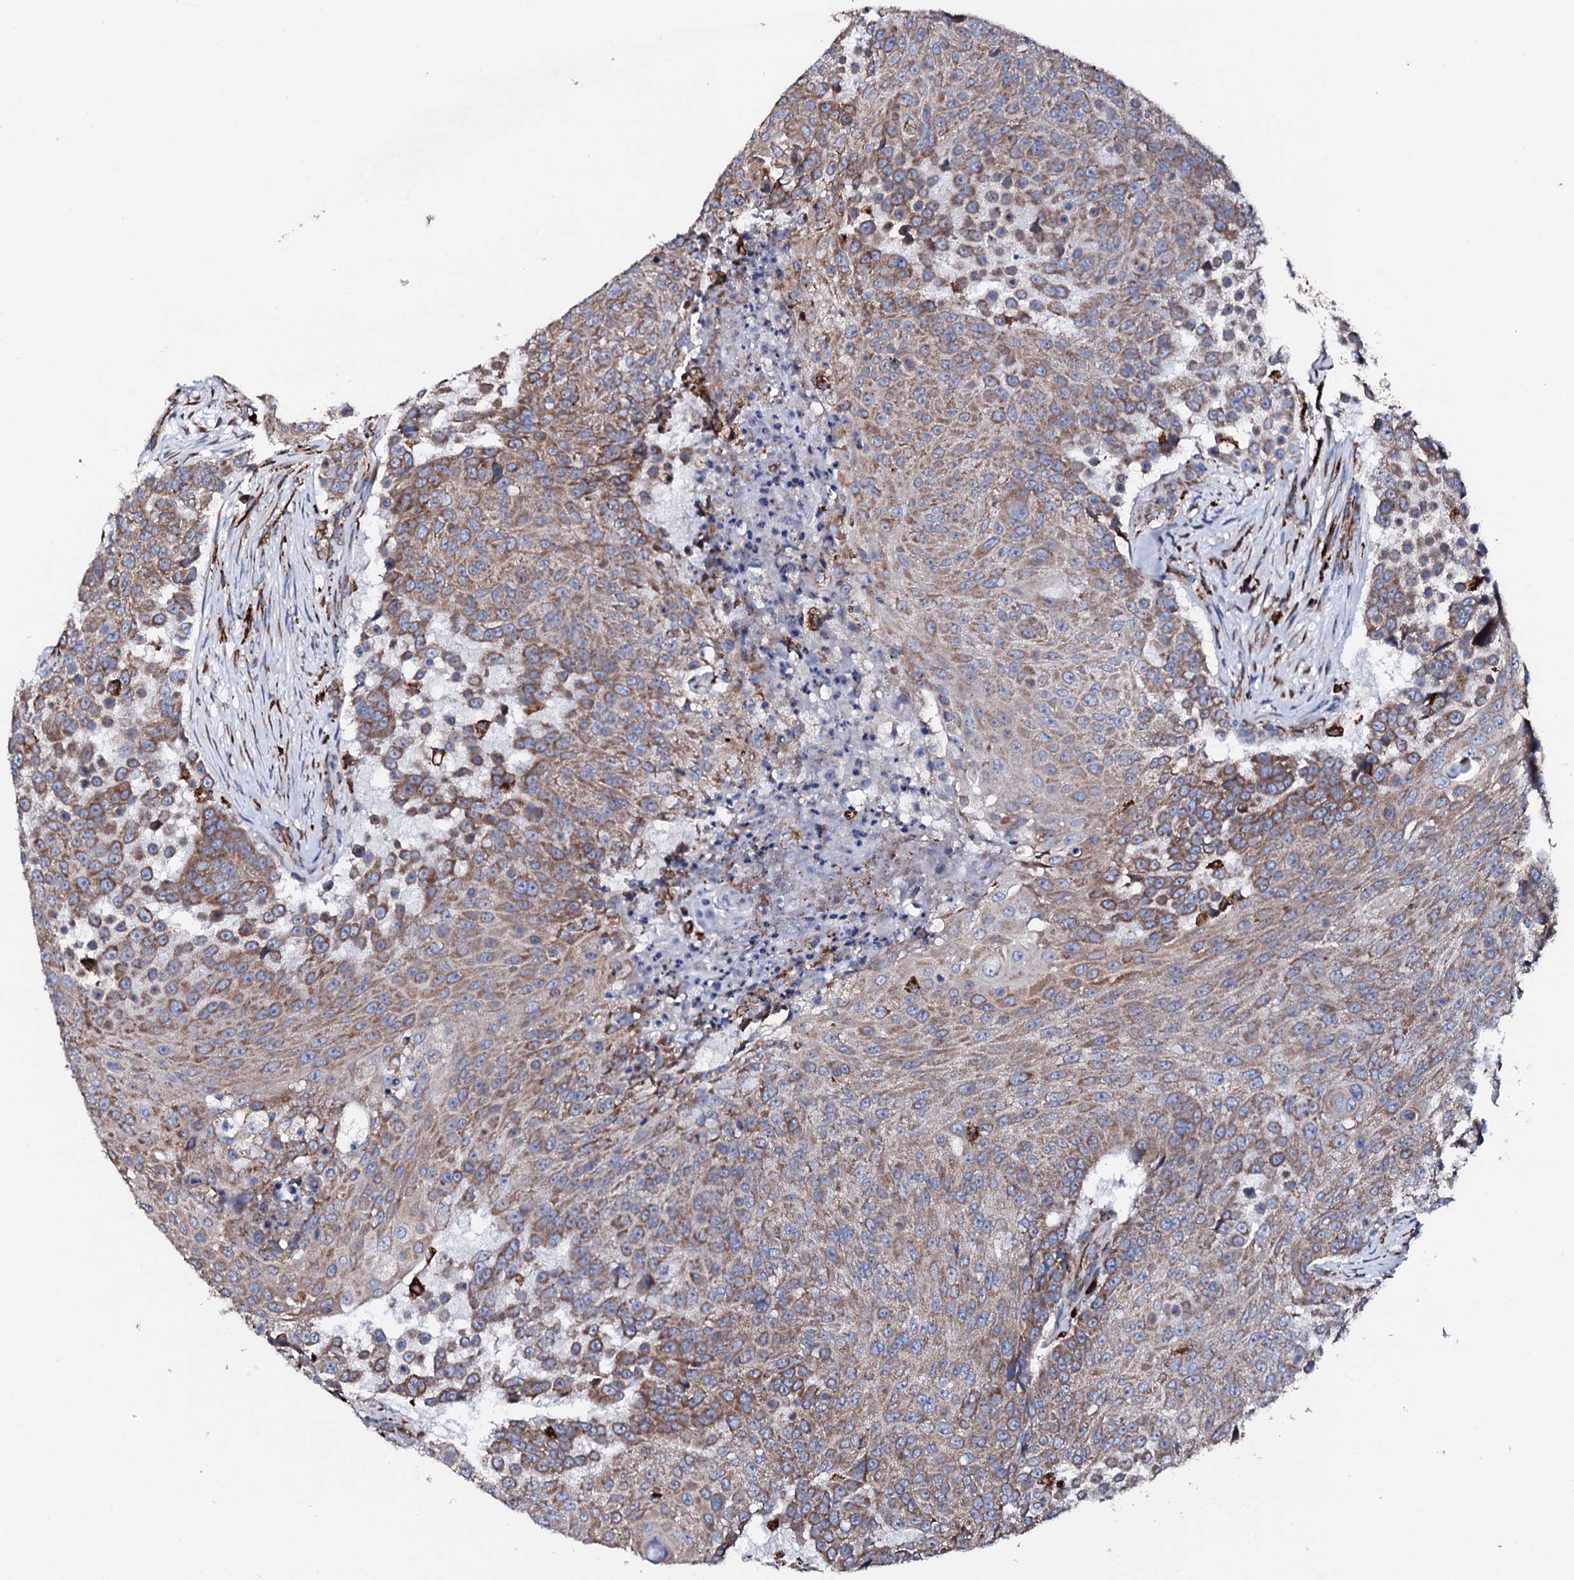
{"staining": {"intensity": "moderate", "quantity": ">75%", "location": "cytoplasmic/membranous"}, "tissue": "urothelial cancer", "cell_type": "Tumor cells", "image_type": "cancer", "snomed": [{"axis": "morphology", "description": "Urothelial carcinoma, High grade"}, {"axis": "topography", "description": "Urinary bladder"}], "caption": "A medium amount of moderate cytoplasmic/membranous staining is identified in approximately >75% of tumor cells in high-grade urothelial carcinoma tissue. (IHC, brightfield microscopy, high magnification).", "gene": "AMDHD1", "patient": {"sex": "female", "age": 63}}